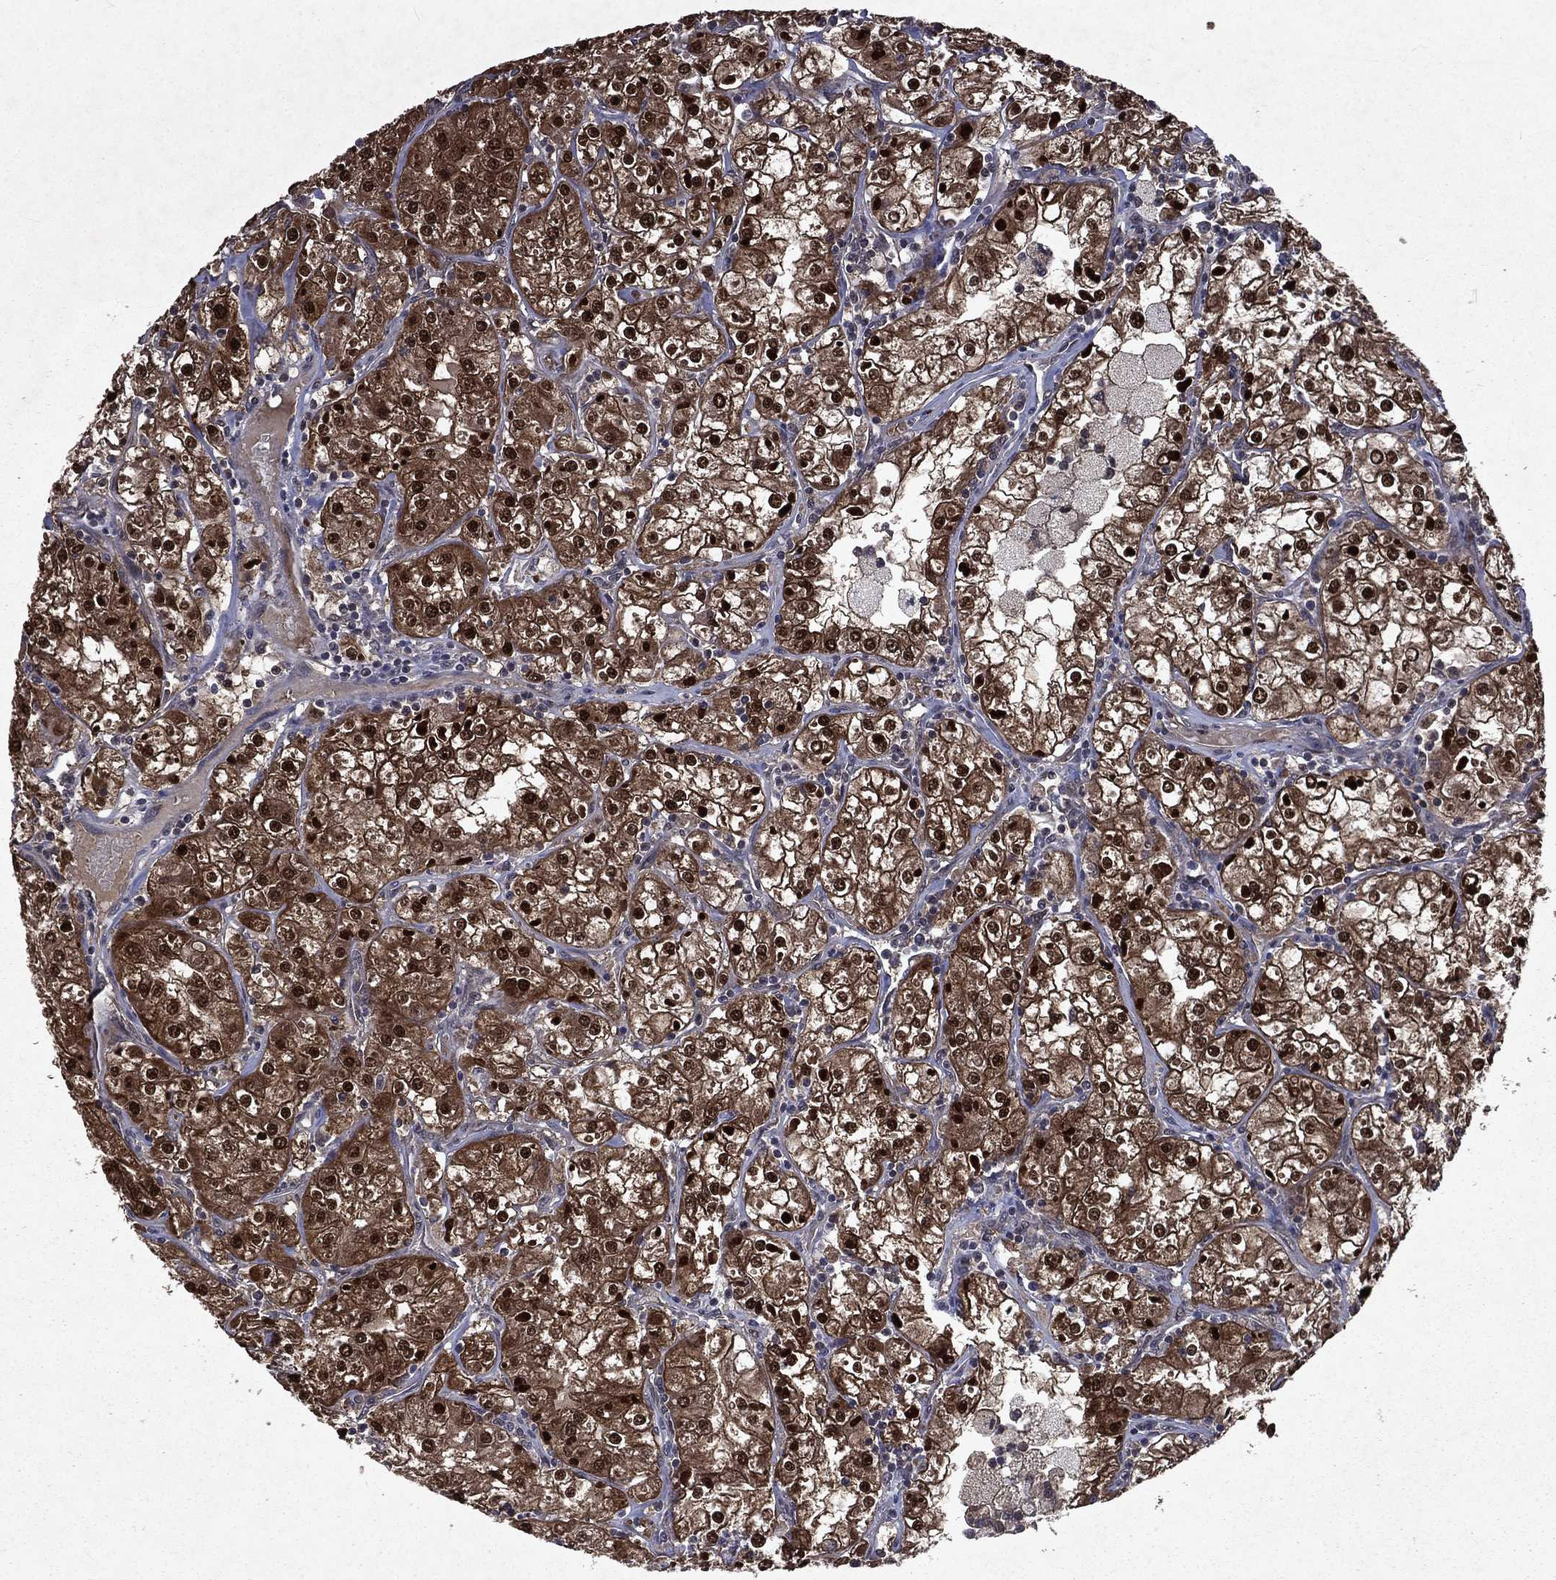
{"staining": {"intensity": "strong", "quantity": ">75%", "location": "cytoplasmic/membranous,nuclear"}, "tissue": "renal cancer", "cell_type": "Tumor cells", "image_type": "cancer", "snomed": [{"axis": "morphology", "description": "Adenocarcinoma, NOS"}, {"axis": "topography", "description": "Kidney"}], "caption": "Human adenocarcinoma (renal) stained with a protein marker shows strong staining in tumor cells.", "gene": "FGD1", "patient": {"sex": "male", "age": 77}}